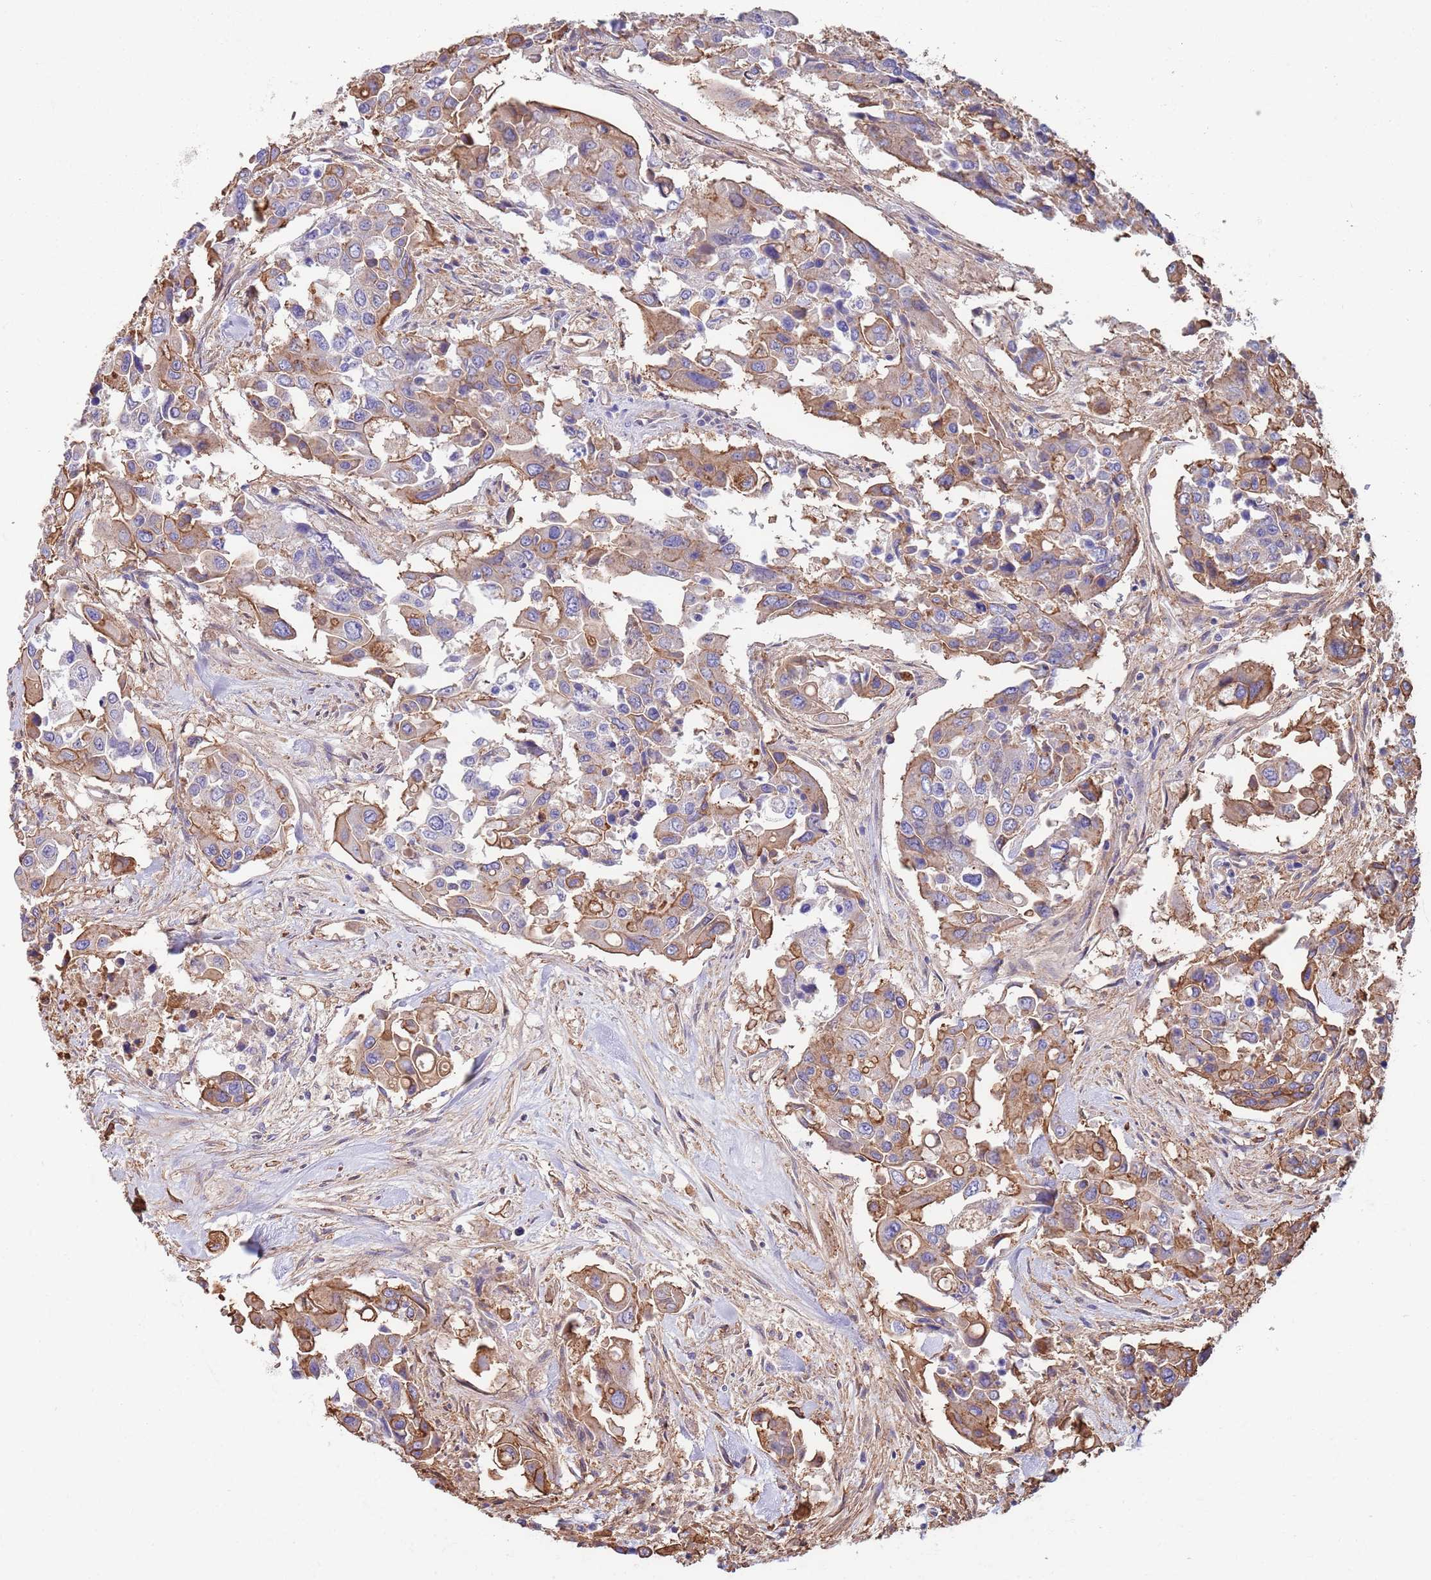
{"staining": {"intensity": "moderate", "quantity": "<25%", "location": "cytoplasmic/membranous"}, "tissue": "colorectal cancer", "cell_type": "Tumor cells", "image_type": "cancer", "snomed": [{"axis": "morphology", "description": "Adenocarcinoma, NOS"}, {"axis": "topography", "description": "Colon"}], "caption": "IHC (DAB) staining of human adenocarcinoma (colorectal) demonstrates moderate cytoplasmic/membranous protein positivity in approximately <25% of tumor cells. The staining was performed using DAB (3,3'-diaminobenzidine) to visualize the protein expression in brown, while the nuclei were stained in blue with hematoxylin (Magnification: 20x).", "gene": "BPNT1", "patient": {"sex": "male", "age": 77}}